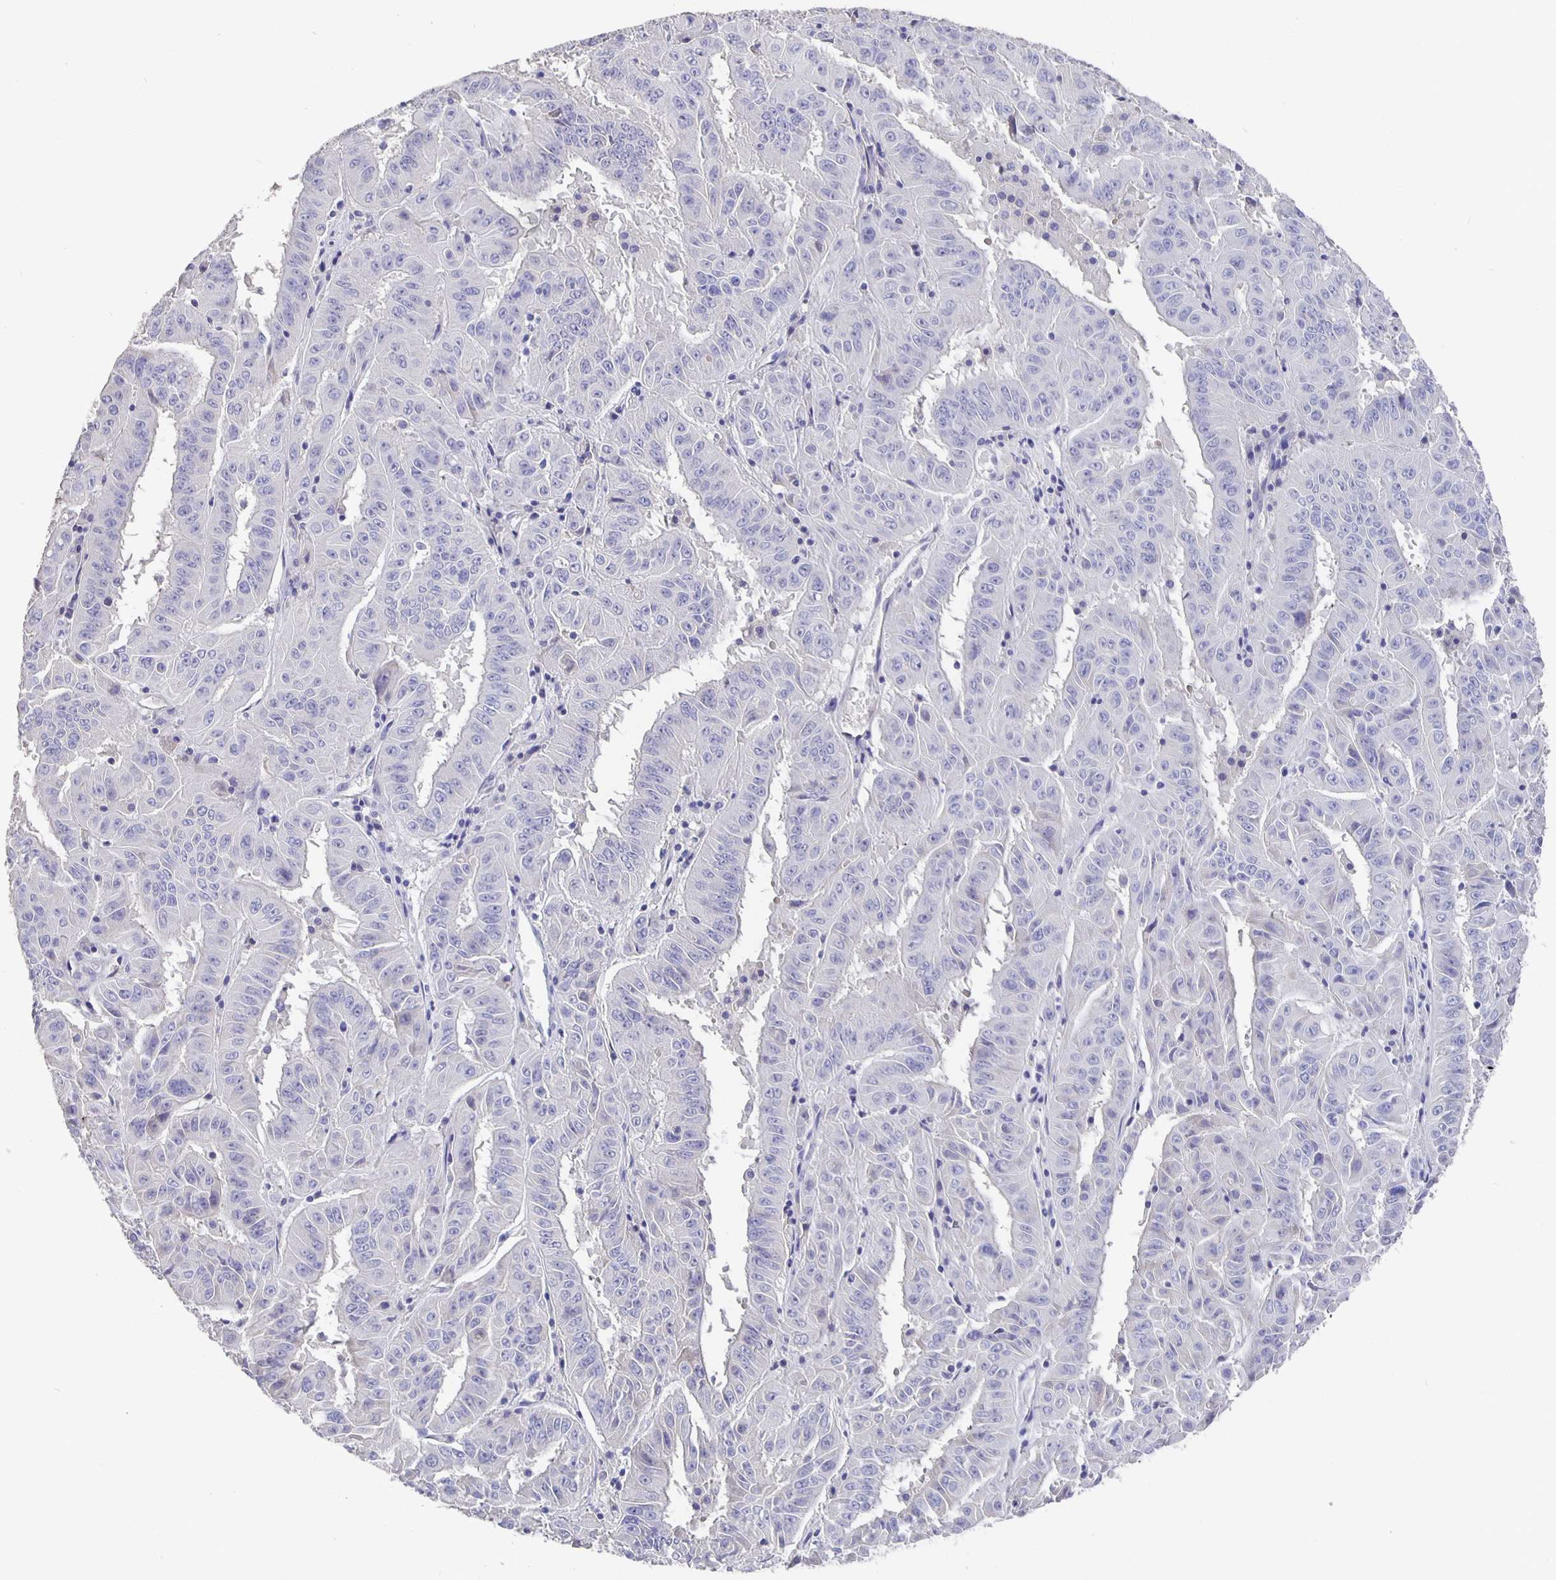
{"staining": {"intensity": "negative", "quantity": "none", "location": "none"}, "tissue": "pancreatic cancer", "cell_type": "Tumor cells", "image_type": "cancer", "snomed": [{"axis": "morphology", "description": "Adenocarcinoma, NOS"}, {"axis": "topography", "description": "Pancreas"}], "caption": "There is no significant staining in tumor cells of pancreatic cancer.", "gene": "CFAP74", "patient": {"sex": "male", "age": 63}}